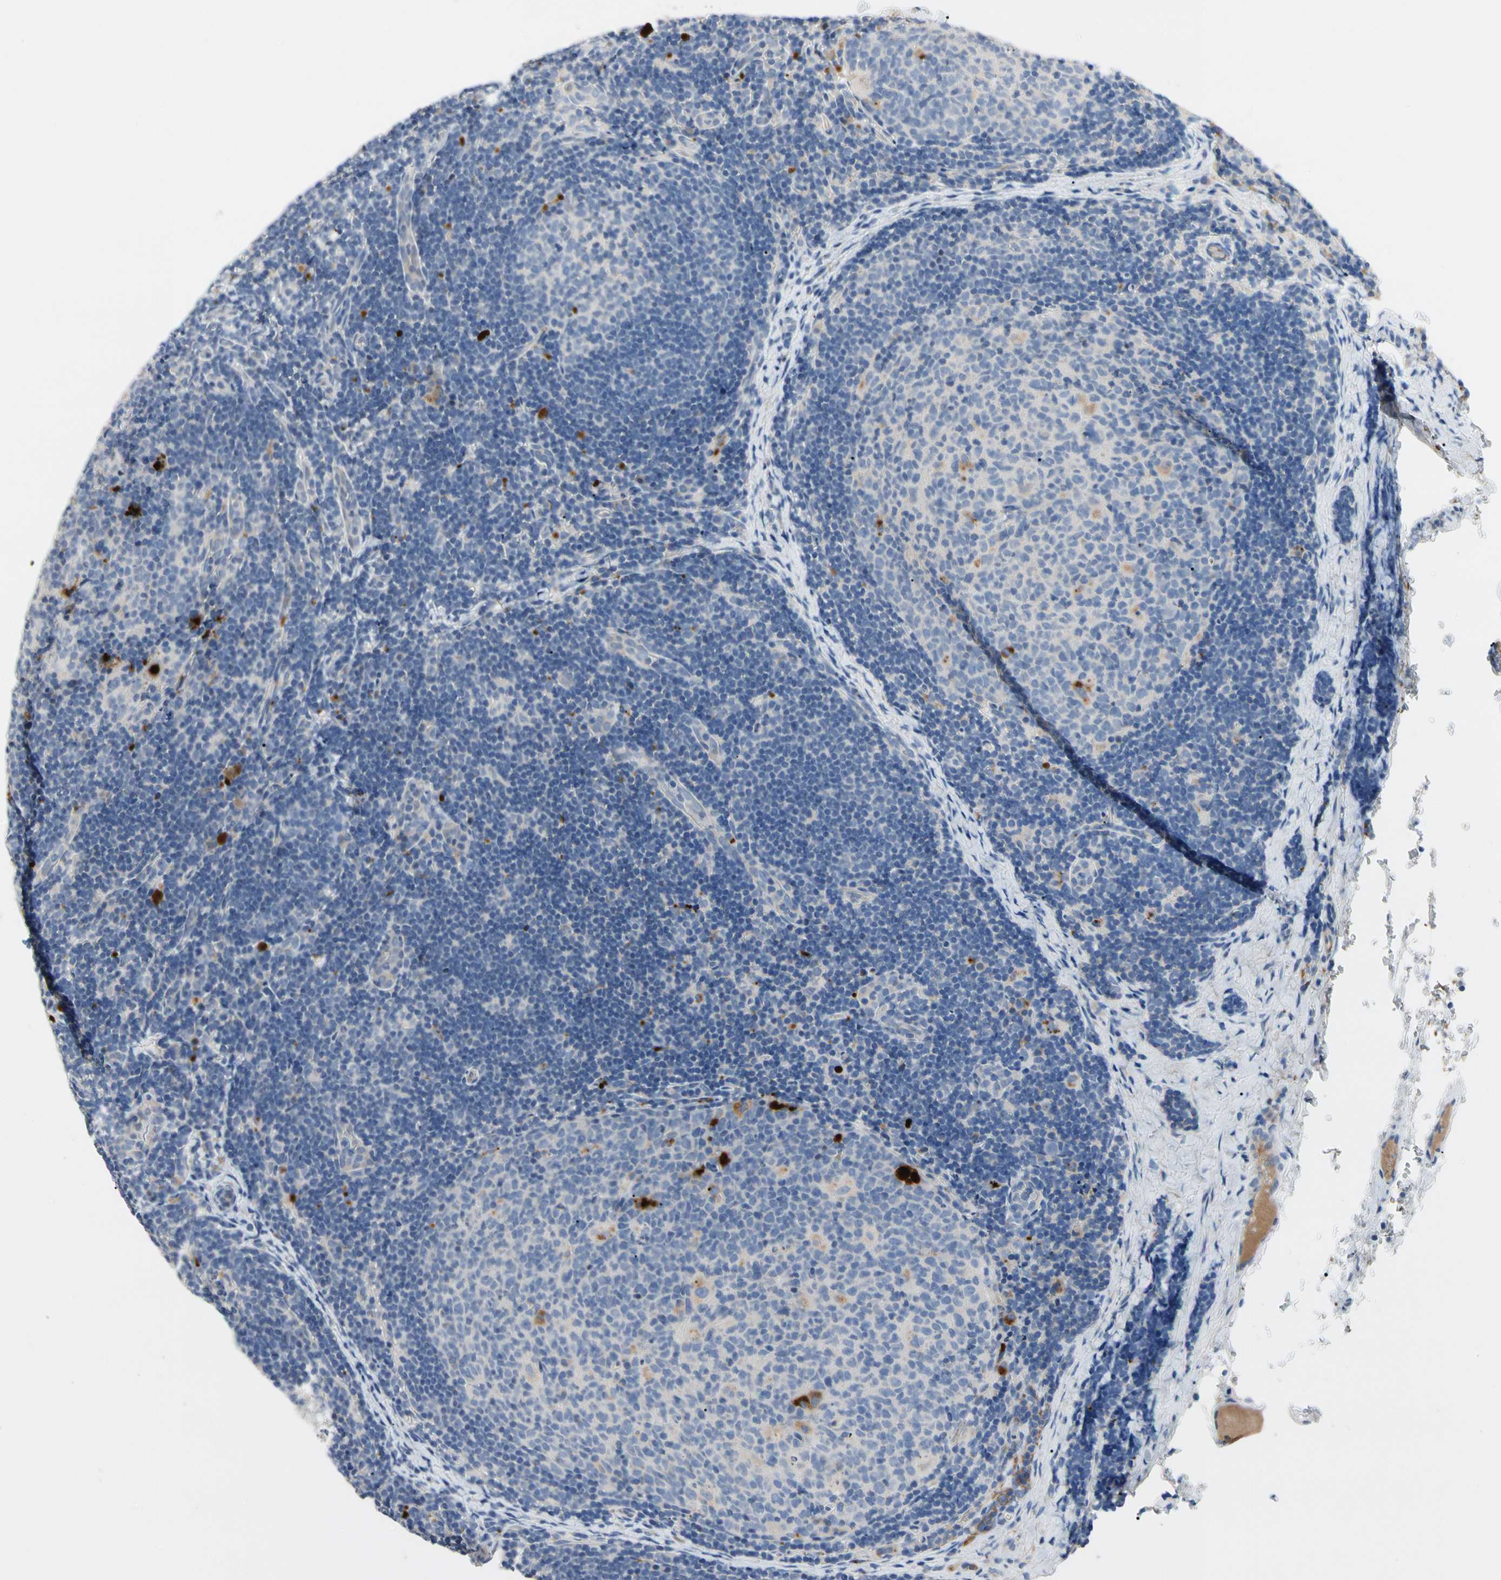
{"staining": {"intensity": "moderate", "quantity": "<25%", "location": "cytoplasmic/membranous"}, "tissue": "lymph node", "cell_type": "Germinal center cells", "image_type": "normal", "snomed": [{"axis": "morphology", "description": "Normal tissue, NOS"}, {"axis": "topography", "description": "Lymph node"}], "caption": "Lymph node stained with a brown dye reveals moderate cytoplasmic/membranous positive staining in about <25% of germinal center cells.", "gene": "RETSAT", "patient": {"sex": "female", "age": 14}}